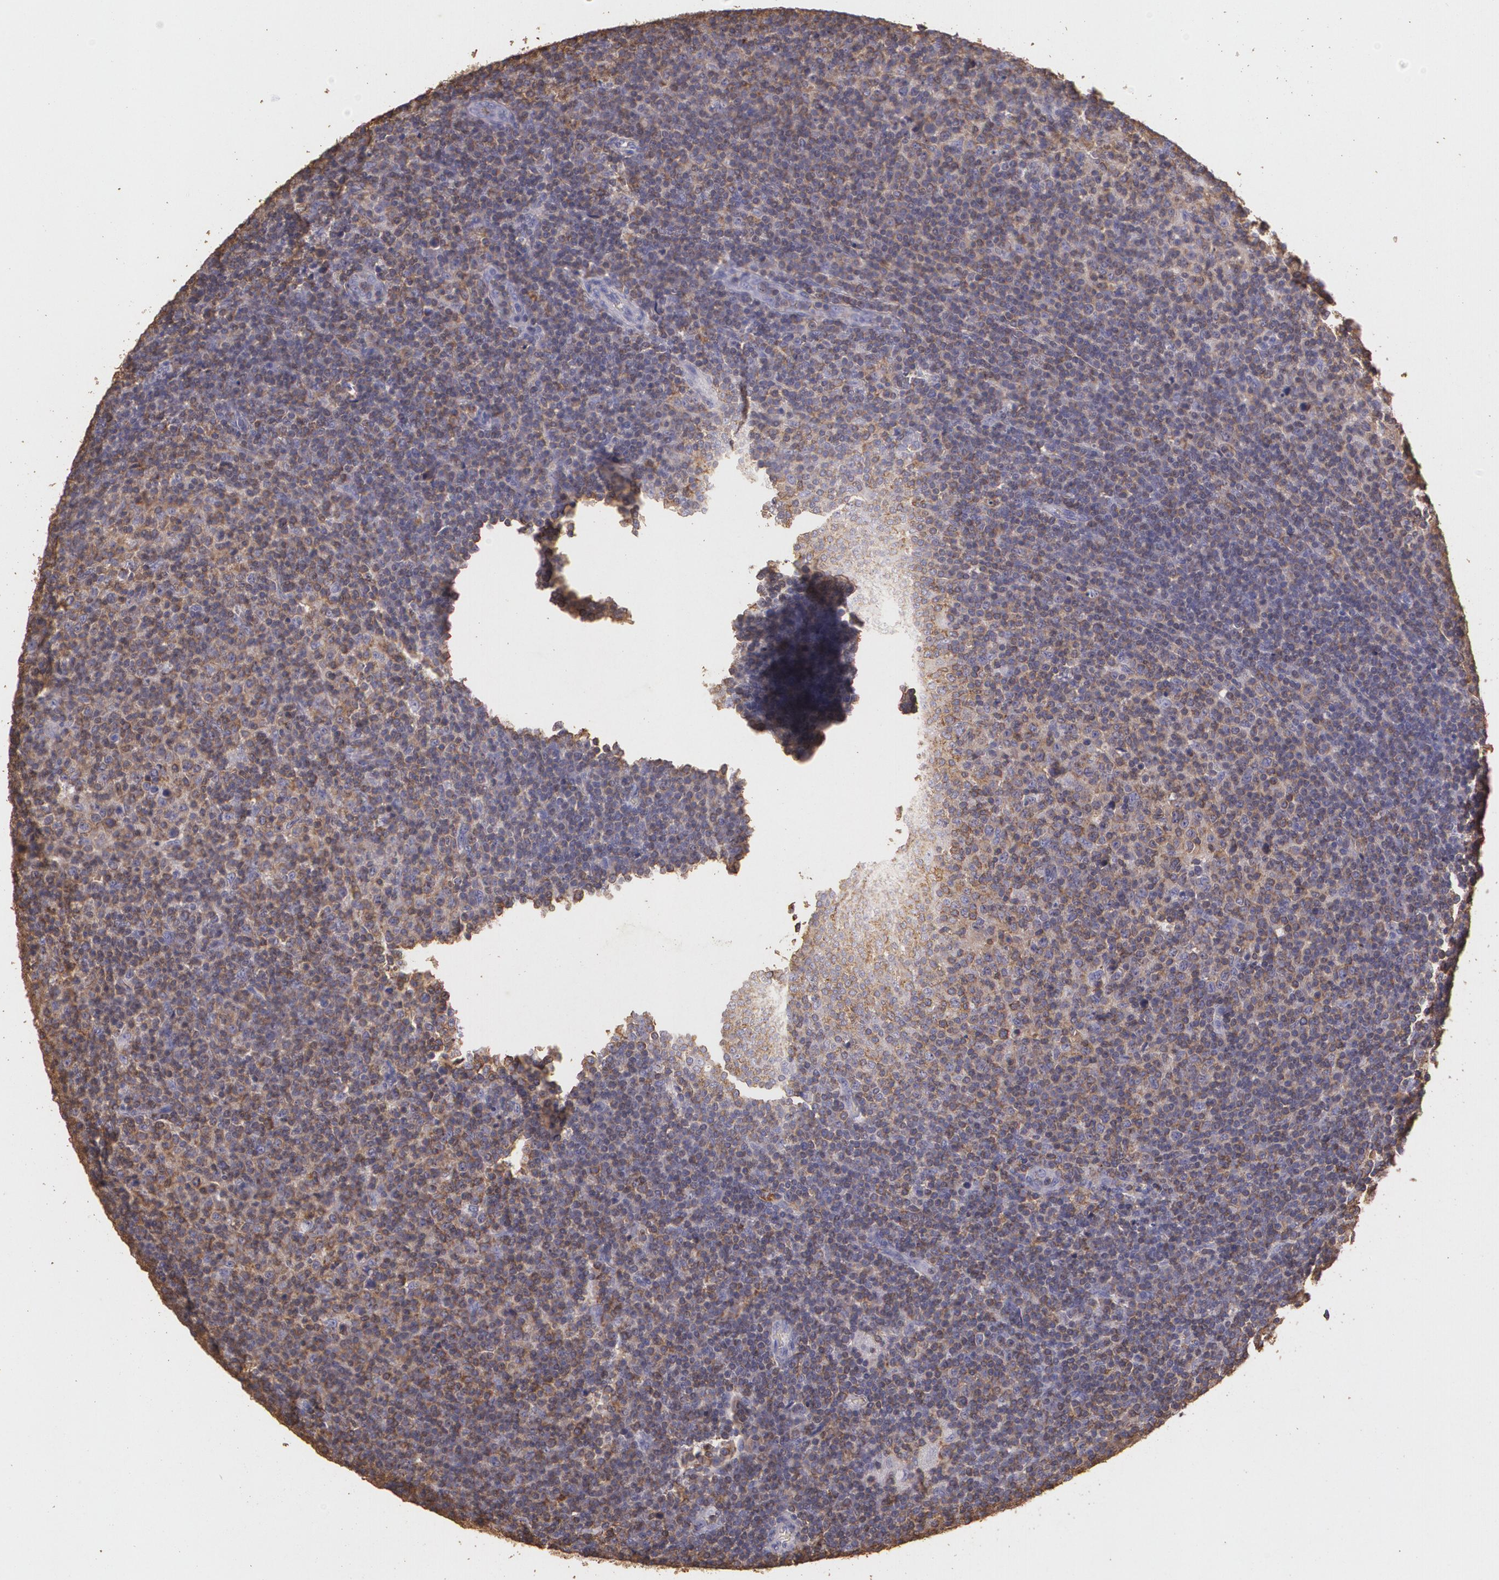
{"staining": {"intensity": "moderate", "quantity": ">75%", "location": "cytoplasmic/membranous"}, "tissue": "lymphoma", "cell_type": "Tumor cells", "image_type": "cancer", "snomed": [{"axis": "morphology", "description": "Malignant lymphoma, non-Hodgkin's type, Low grade"}, {"axis": "topography", "description": "Lymph node"}], "caption": "High-power microscopy captured an IHC image of low-grade malignant lymphoma, non-Hodgkin's type, revealing moderate cytoplasmic/membranous positivity in approximately >75% of tumor cells.", "gene": "TGFBR1", "patient": {"sex": "male", "age": 70}}